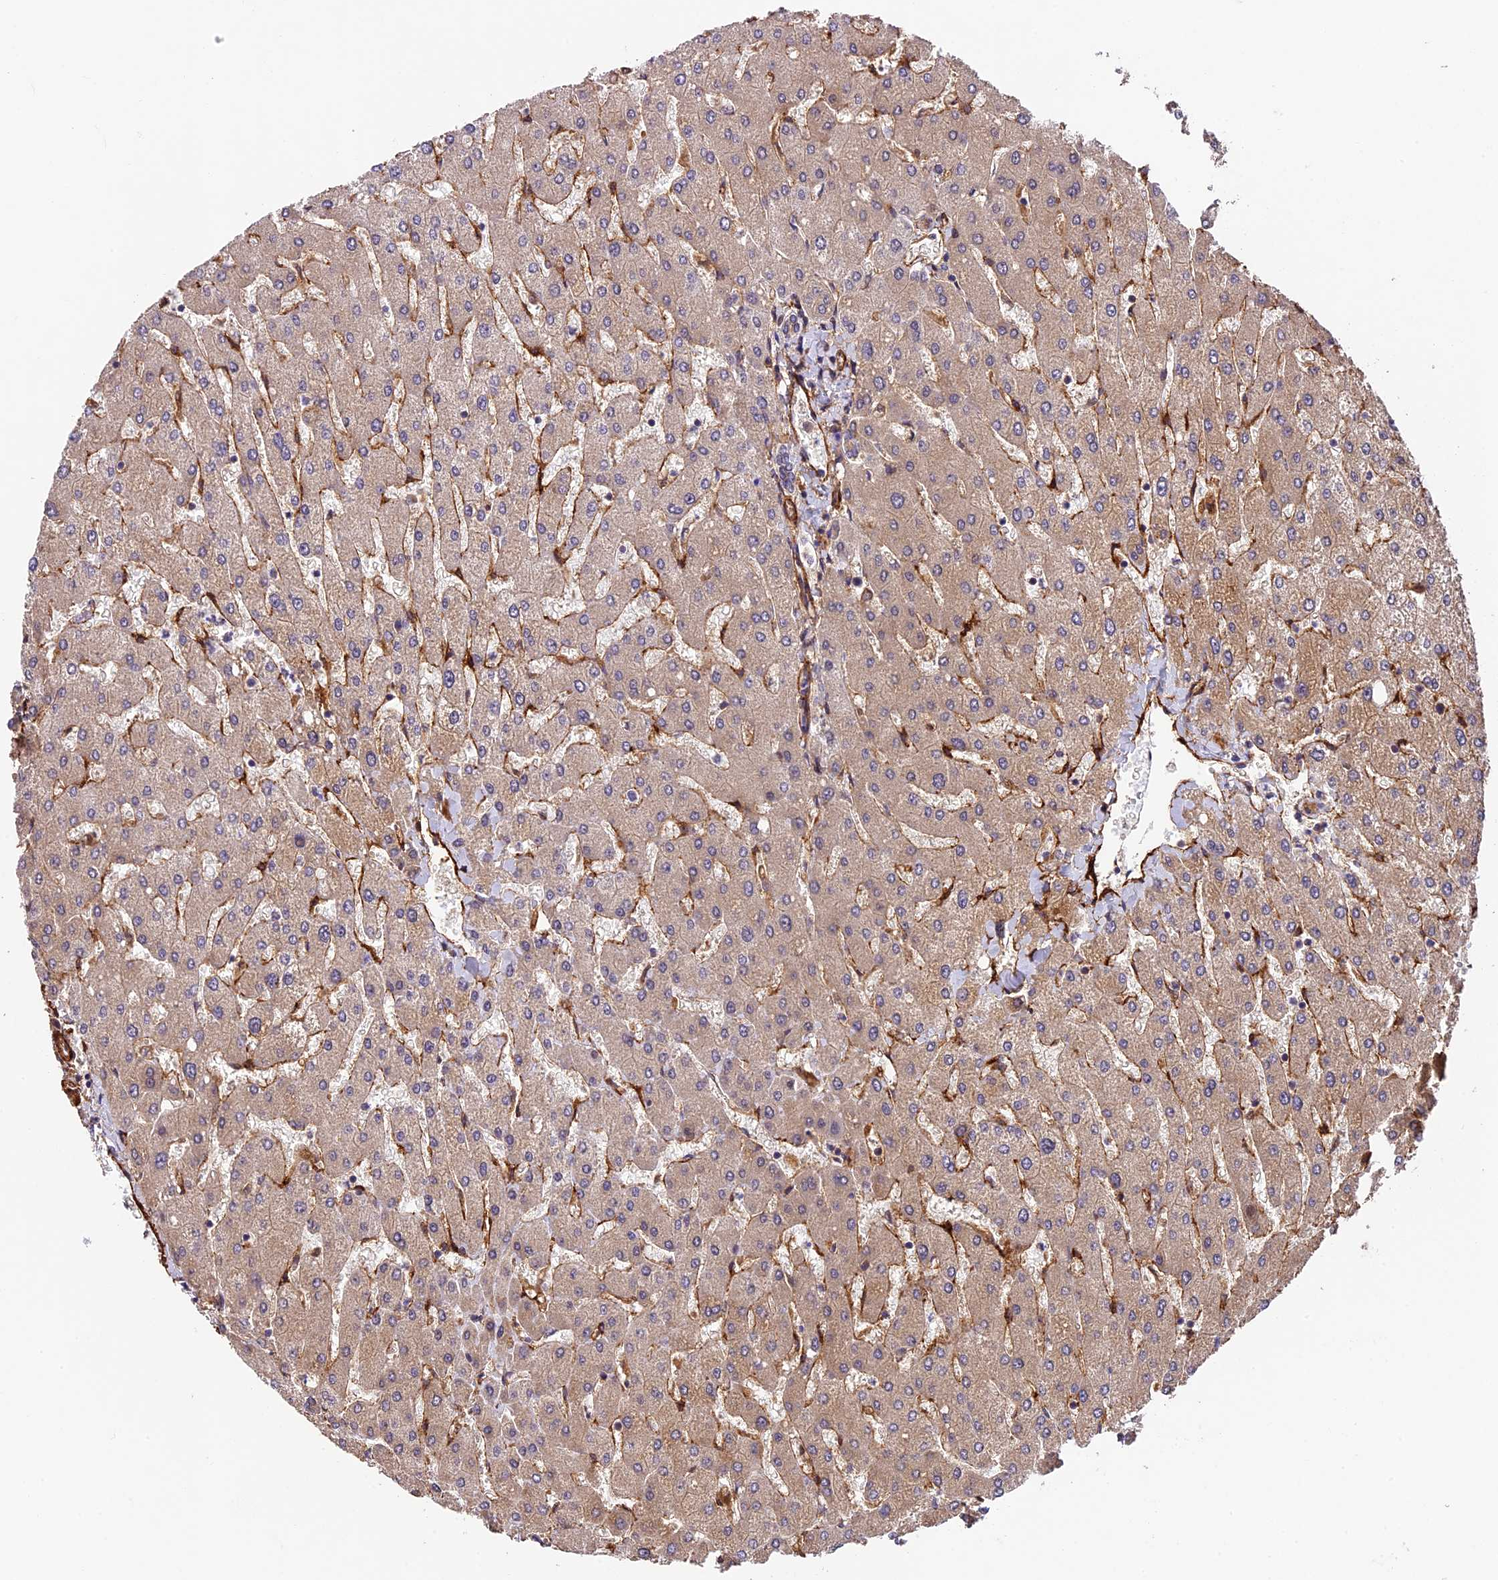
{"staining": {"intensity": "negative", "quantity": "none", "location": "none"}, "tissue": "liver", "cell_type": "Cholangiocytes", "image_type": "normal", "snomed": [{"axis": "morphology", "description": "Normal tissue, NOS"}, {"axis": "topography", "description": "Liver"}], "caption": "Cholangiocytes are negative for protein expression in benign human liver. (Stains: DAB IHC with hematoxylin counter stain, Microscopy: brightfield microscopy at high magnification).", "gene": "LSM7", "patient": {"sex": "male", "age": 55}}